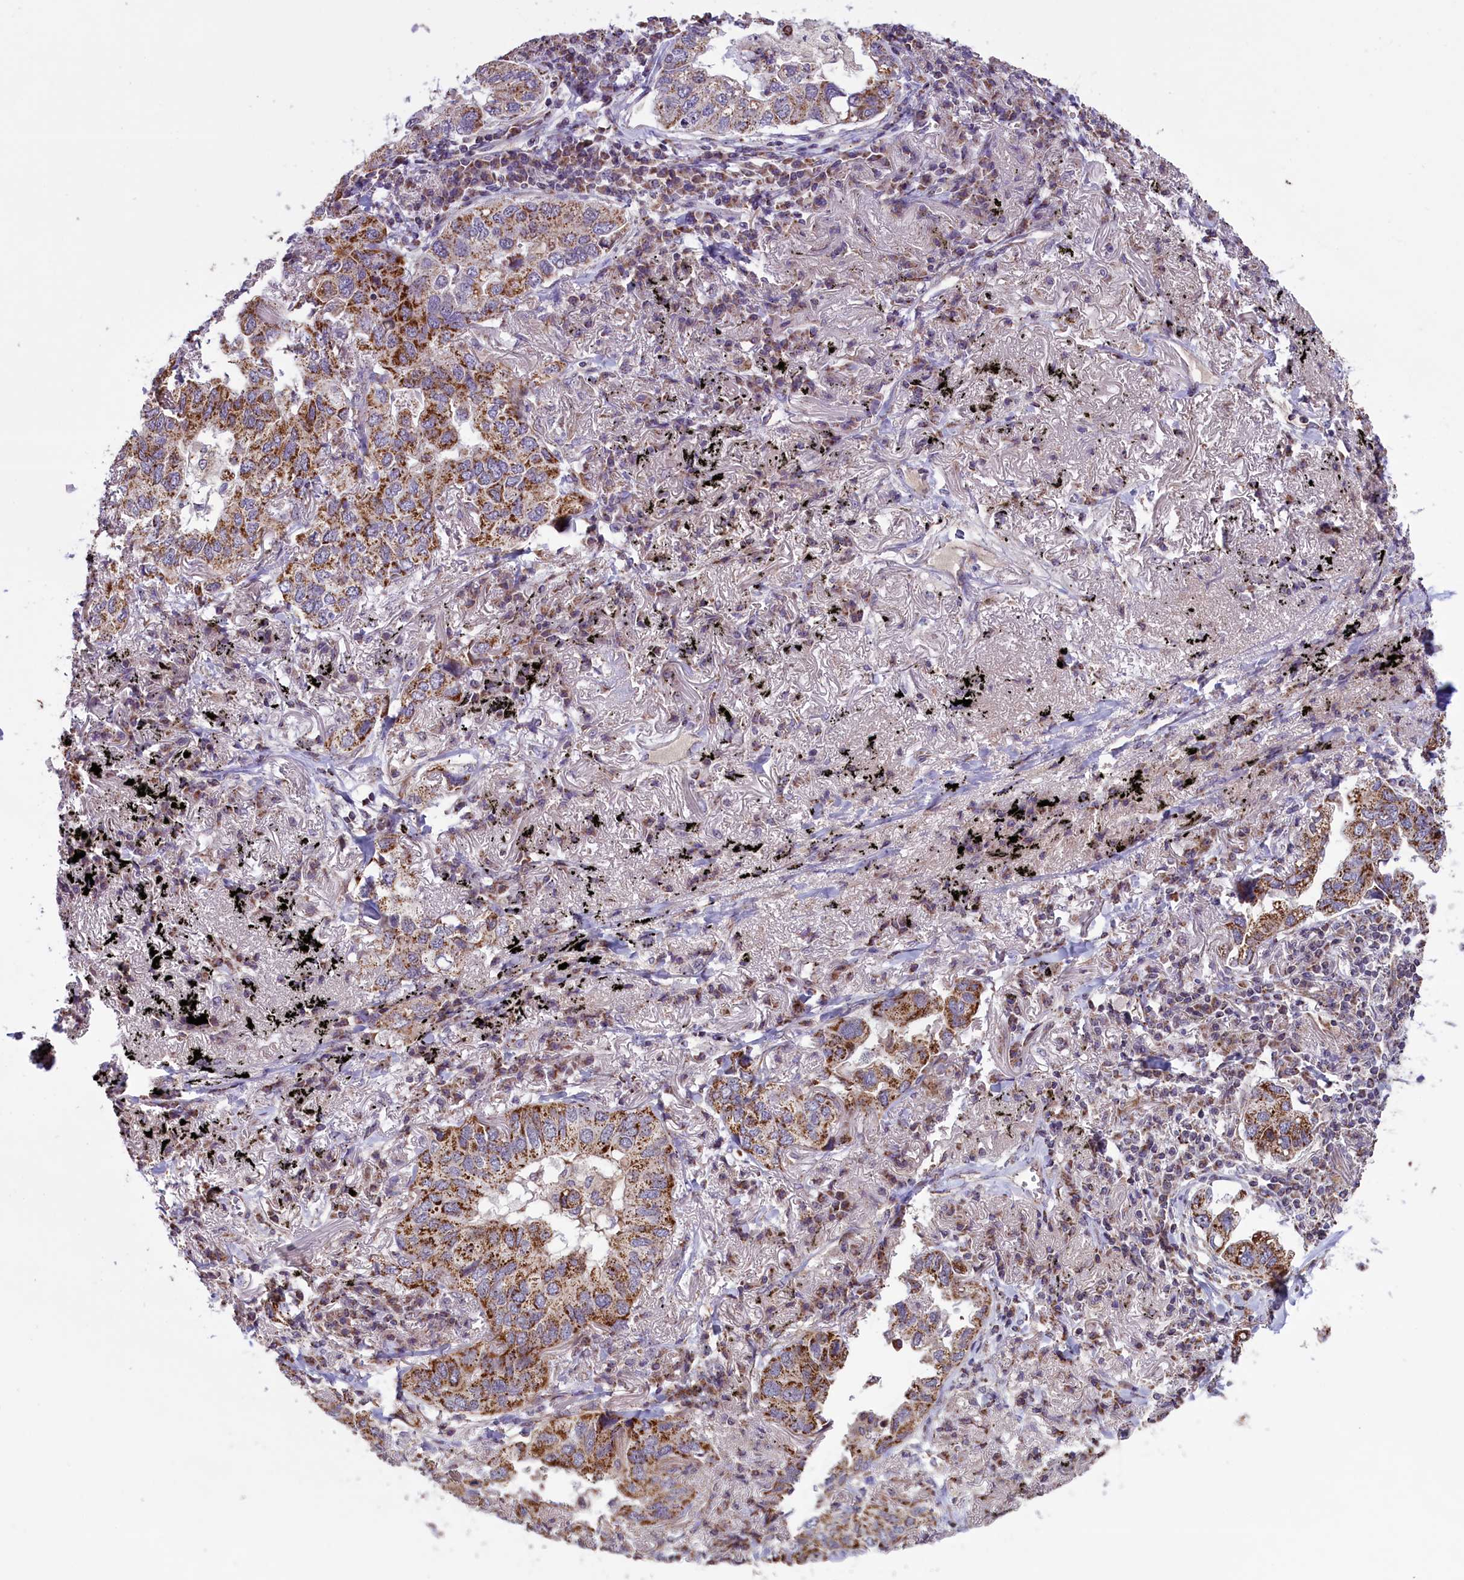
{"staining": {"intensity": "moderate", "quantity": ">75%", "location": "cytoplasmic/membranous"}, "tissue": "lung cancer", "cell_type": "Tumor cells", "image_type": "cancer", "snomed": [{"axis": "morphology", "description": "Adenocarcinoma, NOS"}, {"axis": "topography", "description": "Lung"}], "caption": "Immunohistochemistry histopathology image of neoplastic tissue: lung cancer stained using IHC exhibits medium levels of moderate protein expression localized specifically in the cytoplasmic/membranous of tumor cells, appearing as a cytoplasmic/membranous brown color.", "gene": "GLRX5", "patient": {"sex": "male", "age": 65}}